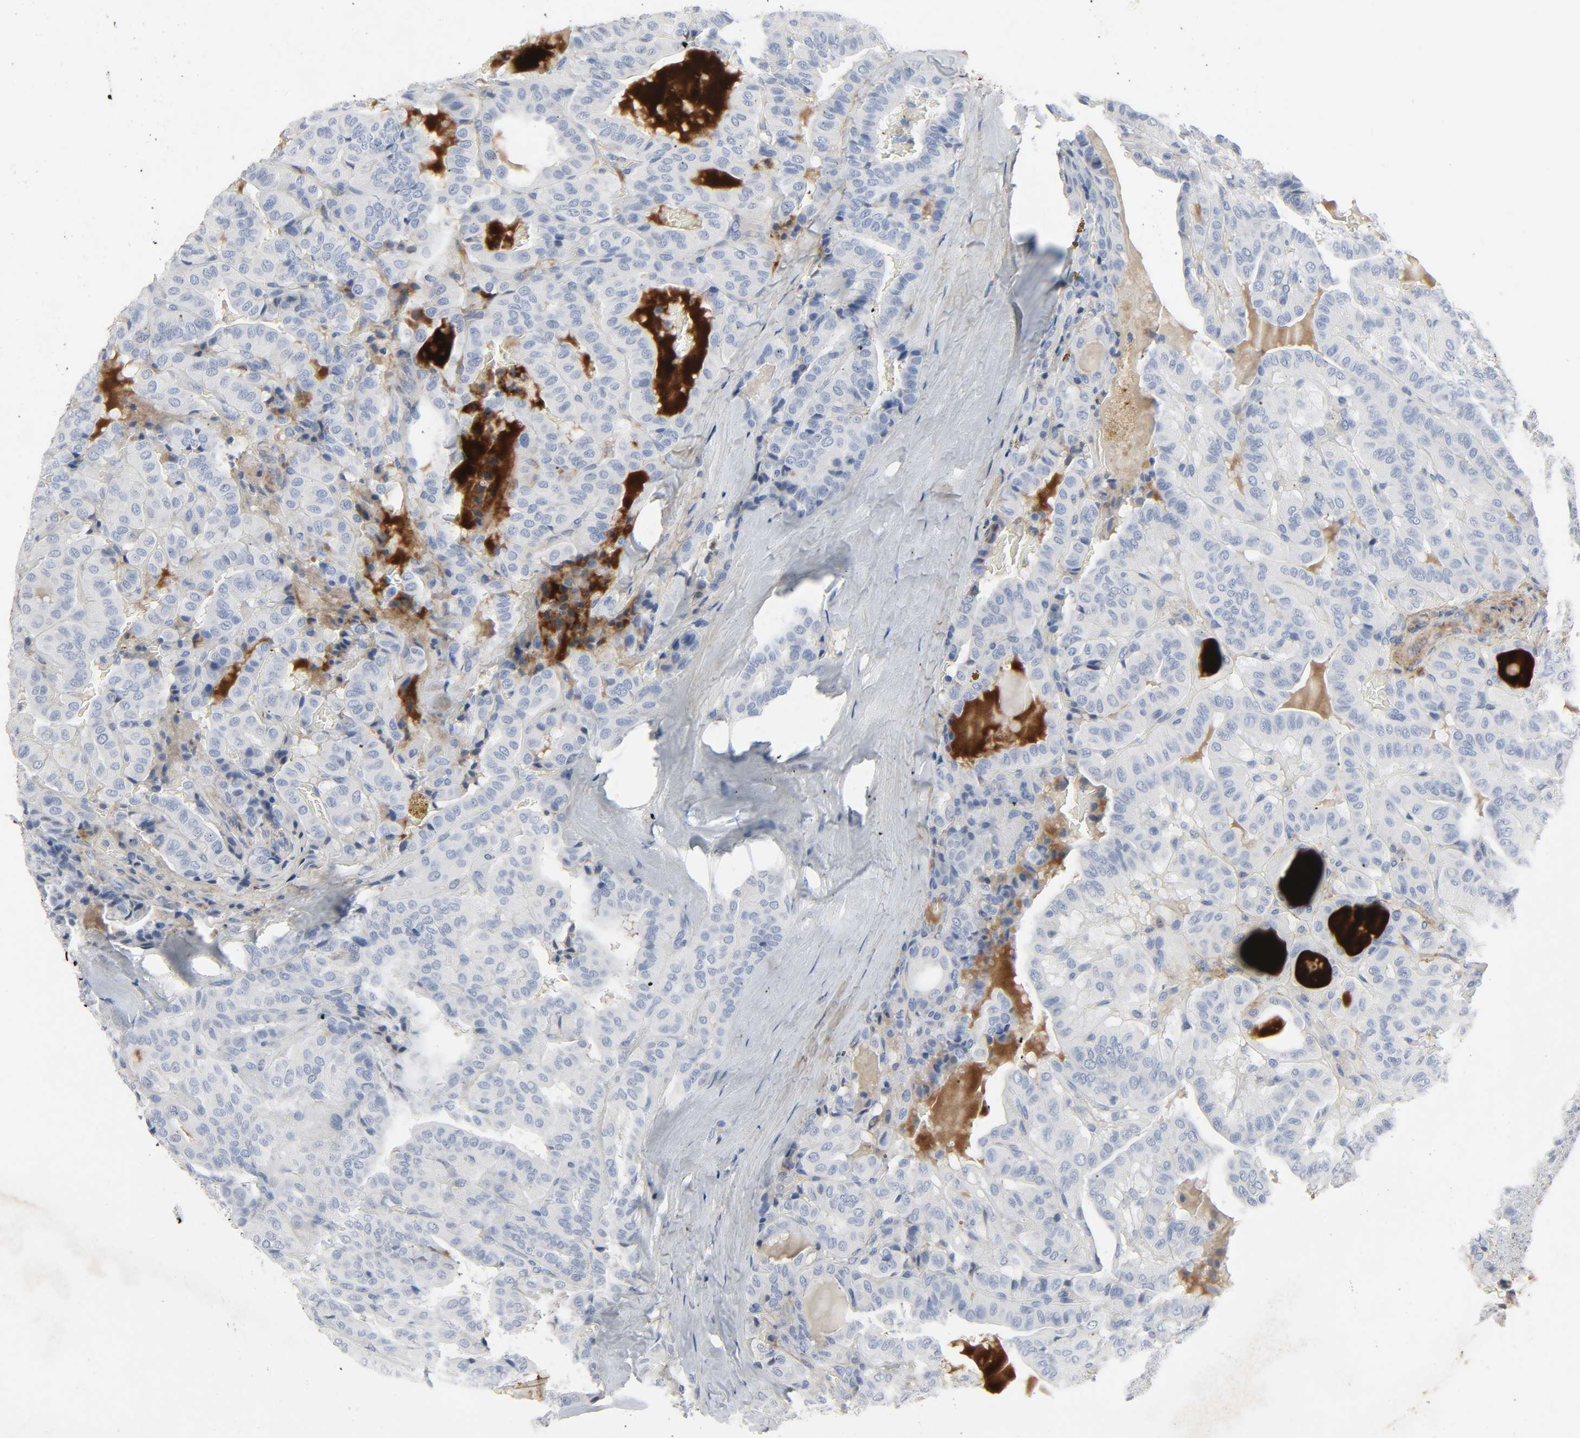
{"staining": {"intensity": "negative", "quantity": "none", "location": "none"}, "tissue": "thyroid cancer", "cell_type": "Tumor cells", "image_type": "cancer", "snomed": [{"axis": "morphology", "description": "Papillary adenocarcinoma, NOS"}, {"axis": "topography", "description": "Thyroid gland"}], "caption": "This photomicrograph is of thyroid cancer (papillary adenocarcinoma) stained with IHC to label a protein in brown with the nuclei are counter-stained blue. There is no staining in tumor cells.", "gene": "FBLN5", "patient": {"sex": "male", "age": 77}}